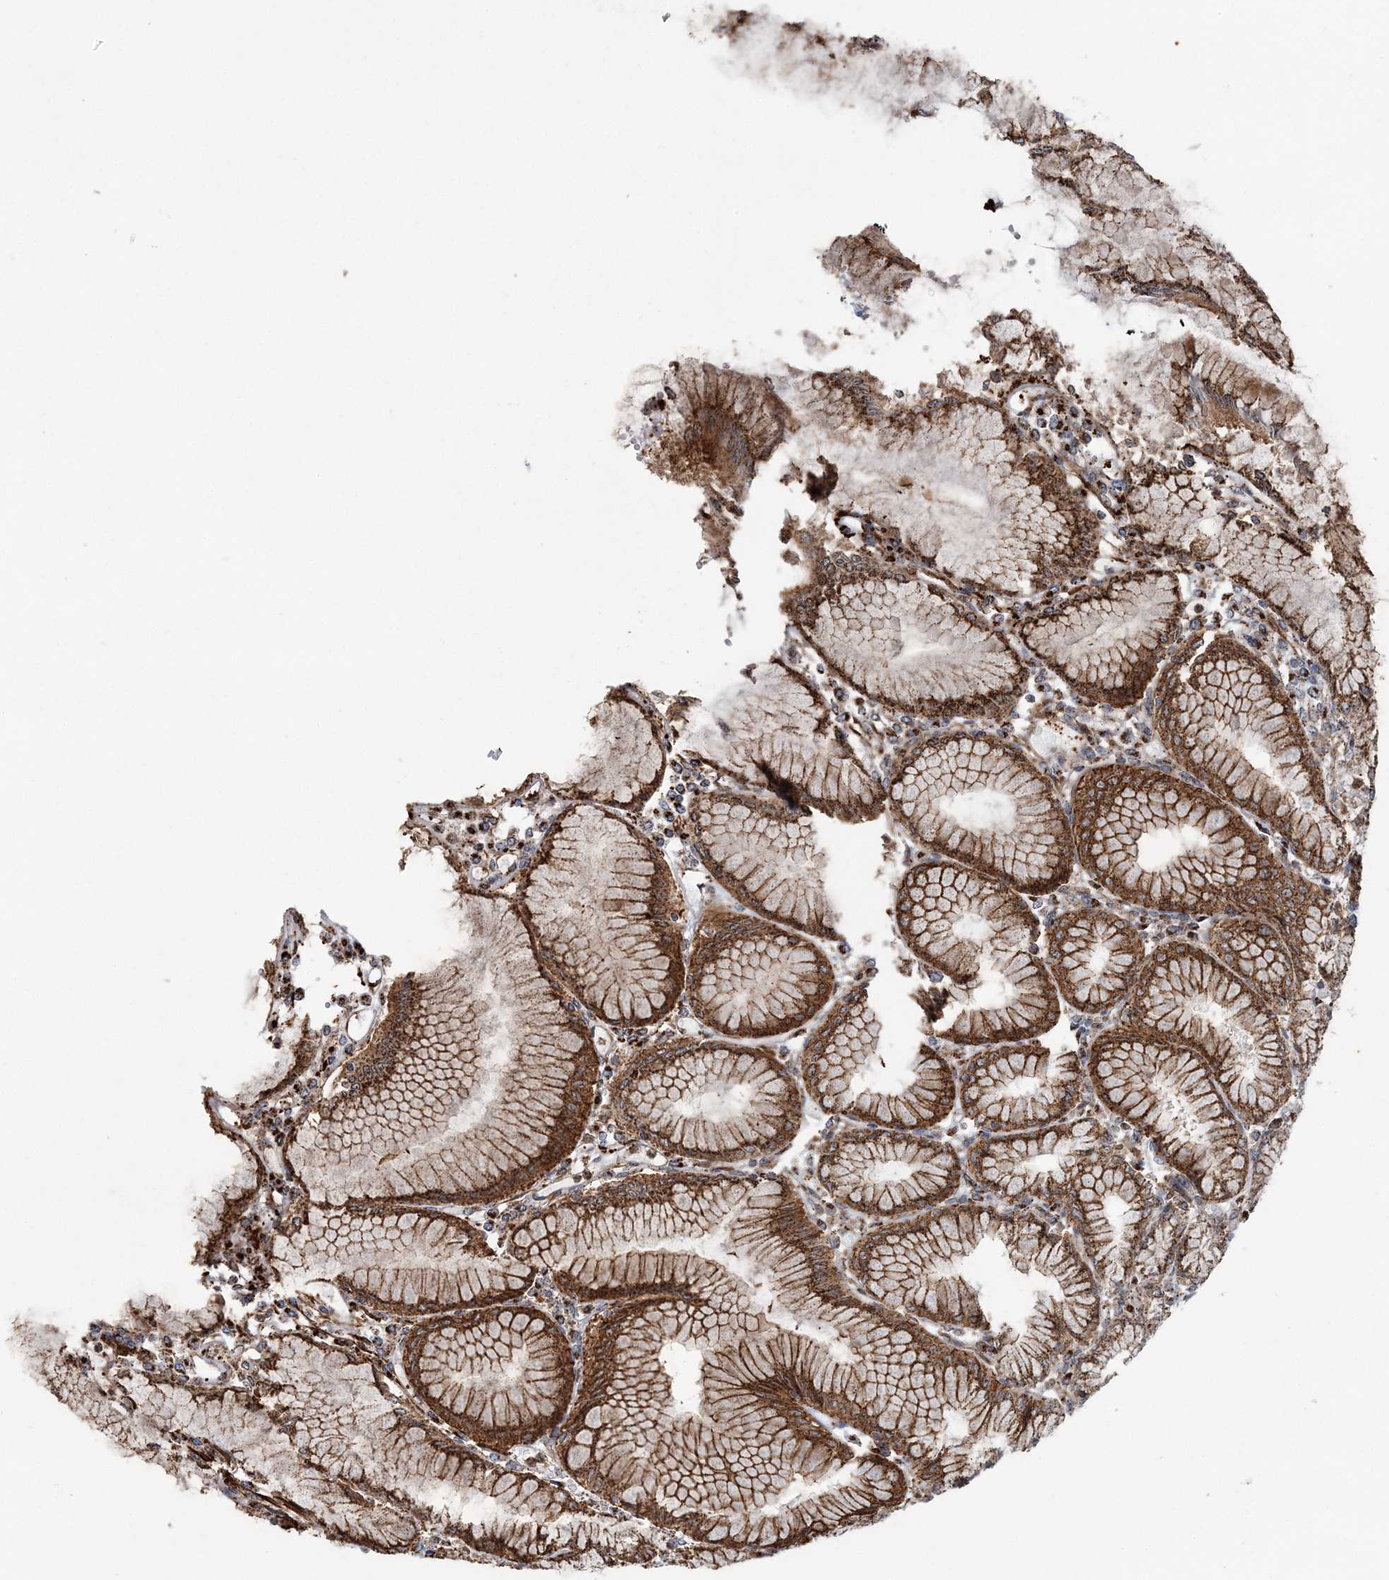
{"staining": {"intensity": "strong", "quantity": ">75%", "location": "cytoplasmic/membranous"}, "tissue": "stomach", "cell_type": "Glandular cells", "image_type": "normal", "snomed": [{"axis": "morphology", "description": "Normal tissue, NOS"}, {"axis": "topography", "description": "Stomach"}], "caption": "Stomach stained with IHC reveals strong cytoplasmic/membranous positivity in about >75% of glandular cells.", "gene": "TRAF3IP2", "patient": {"sex": "female", "age": 57}}